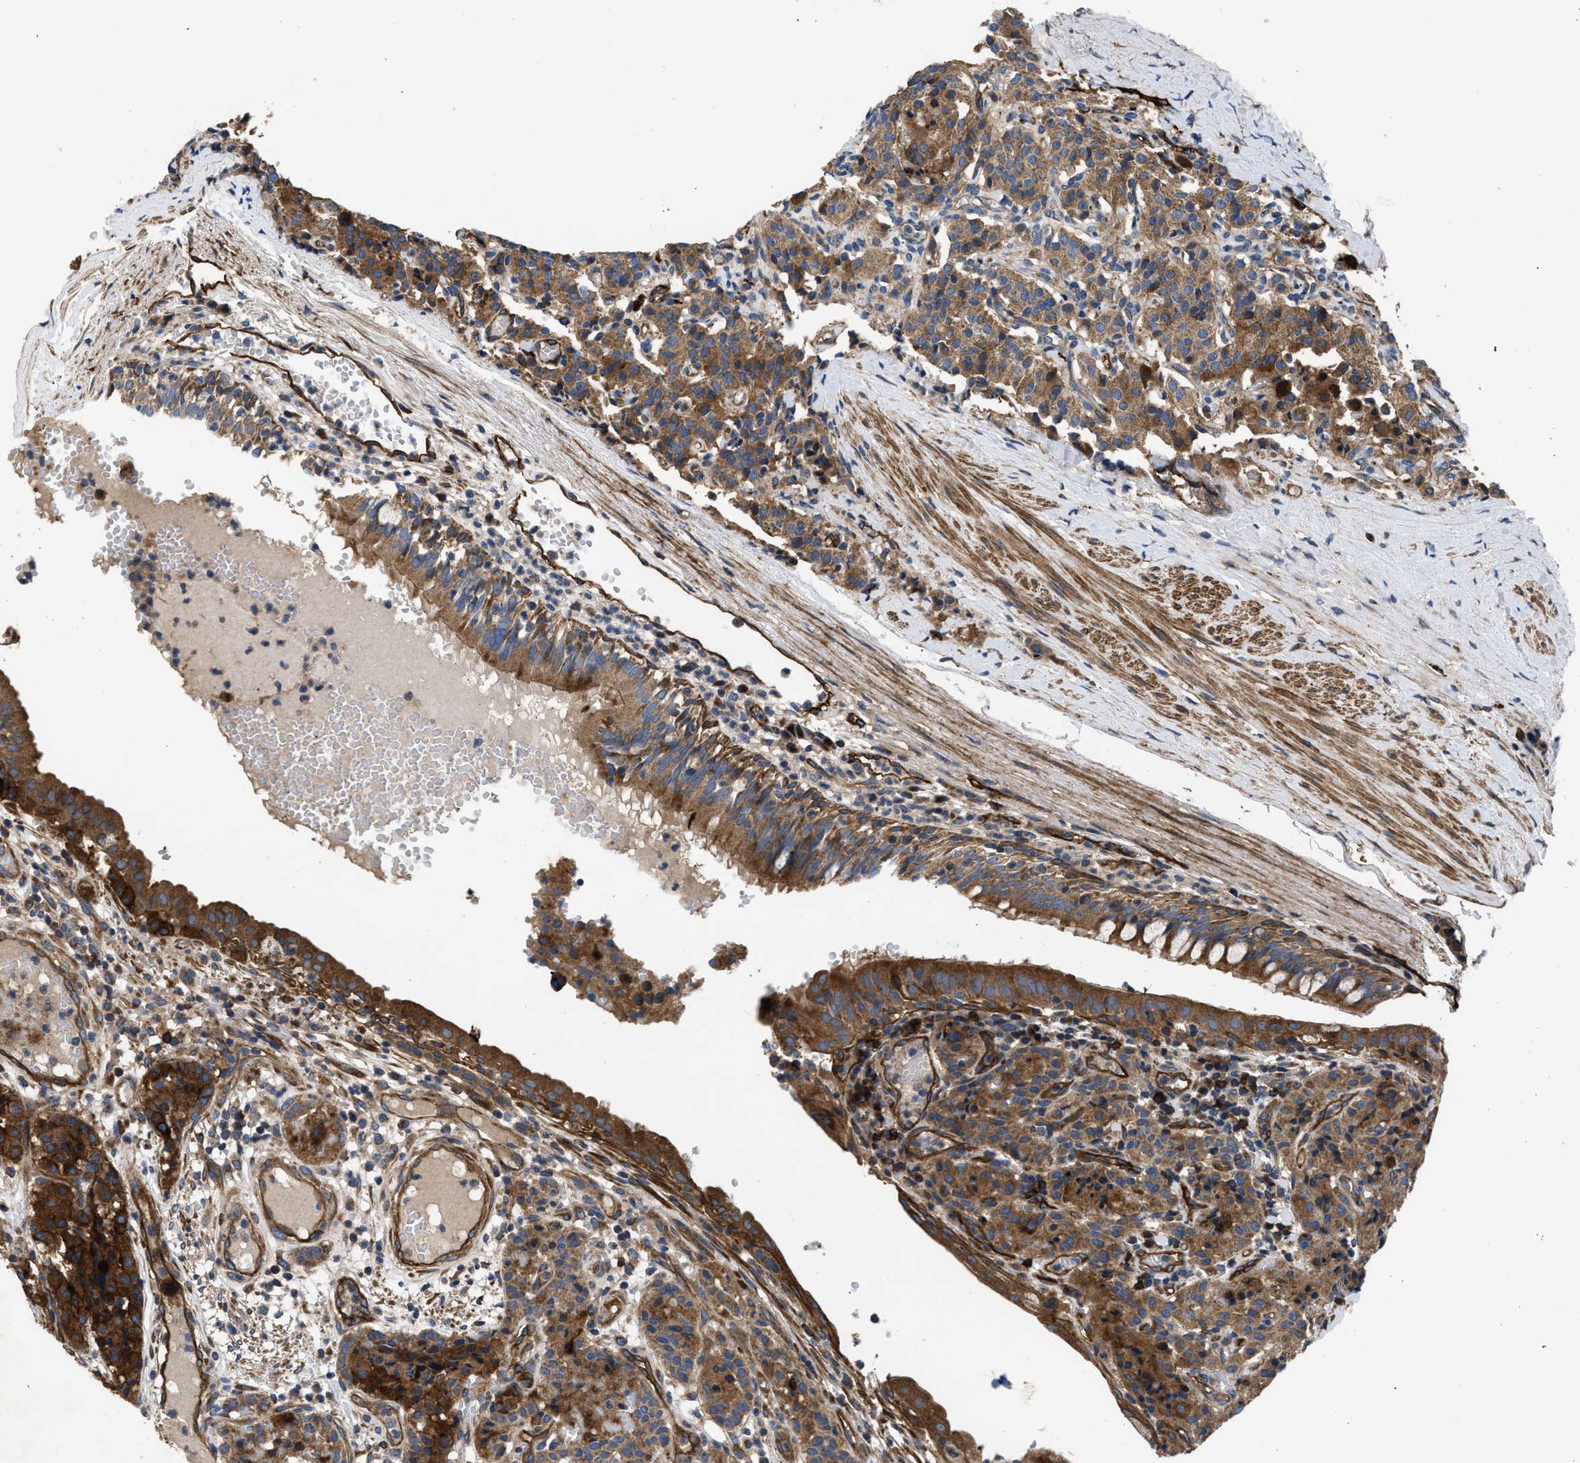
{"staining": {"intensity": "strong", "quantity": ">75%", "location": "cytoplasmic/membranous"}, "tissue": "carcinoid", "cell_type": "Tumor cells", "image_type": "cancer", "snomed": [{"axis": "morphology", "description": "Carcinoid, malignant, NOS"}, {"axis": "topography", "description": "Lung"}], "caption": "Protein staining demonstrates strong cytoplasmic/membranous staining in about >75% of tumor cells in carcinoid (malignant).", "gene": "NT5E", "patient": {"sex": "male", "age": 30}}